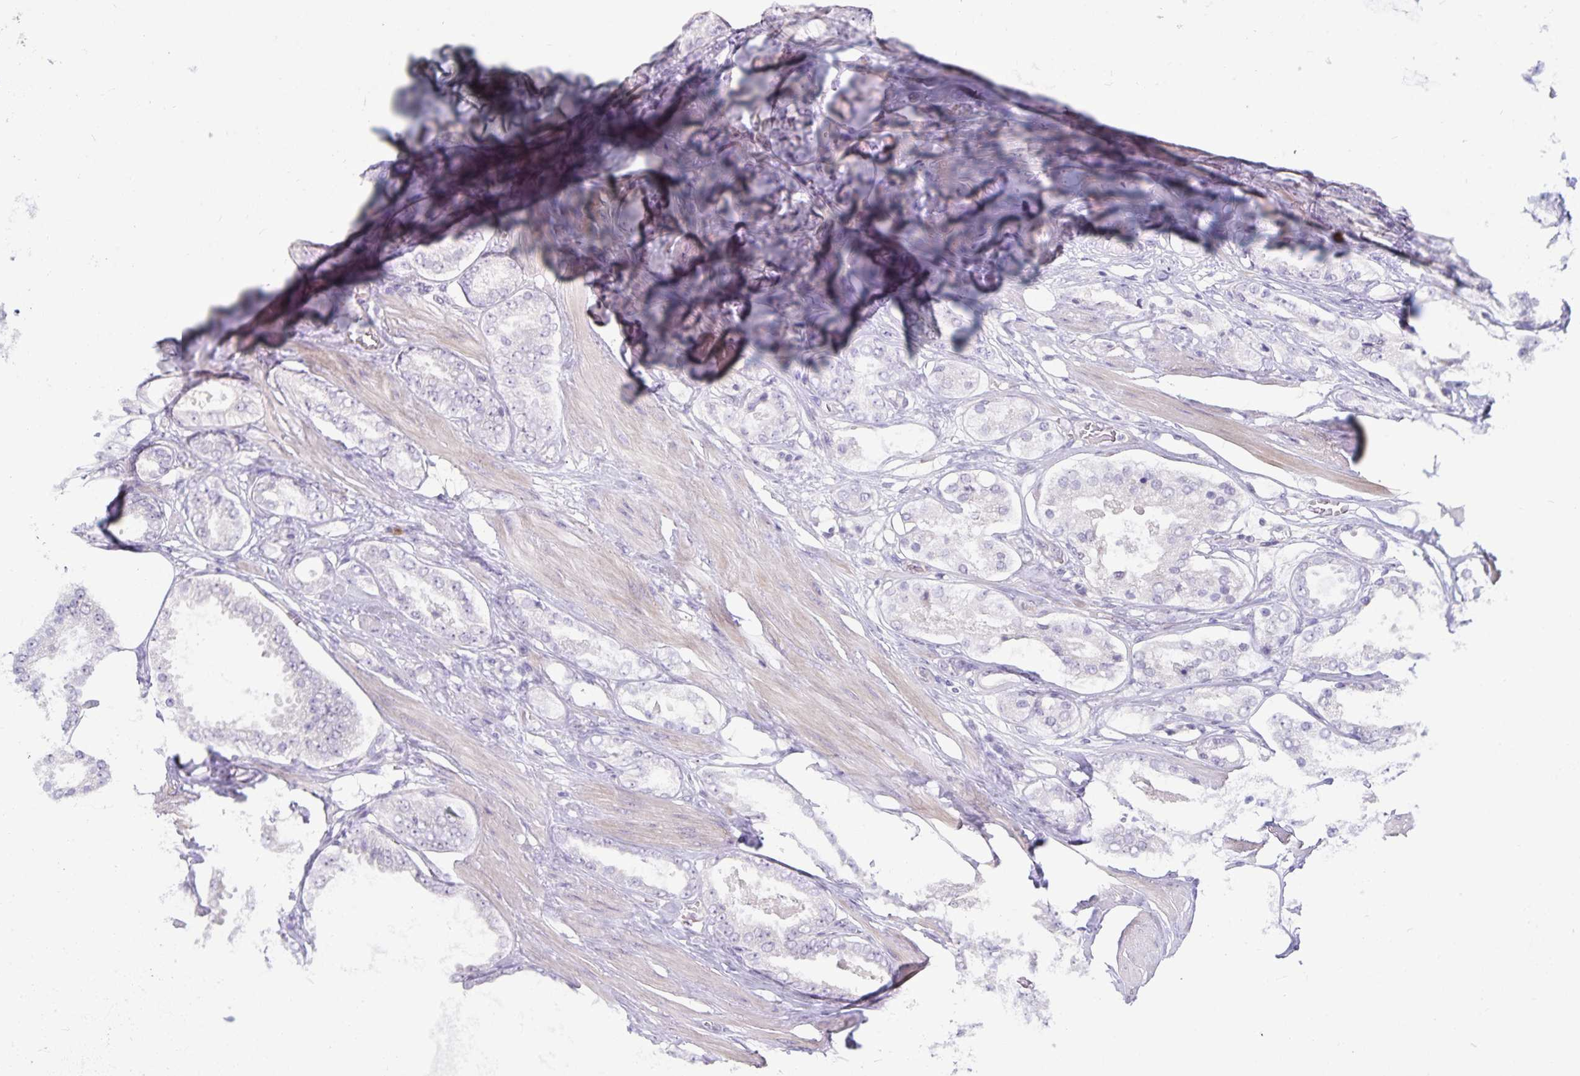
{"staining": {"intensity": "negative", "quantity": "none", "location": "none"}, "tissue": "prostate cancer", "cell_type": "Tumor cells", "image_type": "cancer", "snomed": [{"axis": "morphology", "description": "Adenocarcinoma, High grade"}, {"axis": "topography", "description": "Prostate"}], "caption": "Tumor cells show no significant expression in high-grade adenocarcinoma (prostate).", "gene": "CDKN2B", "patient": {"sex": "male", "age": 63}}